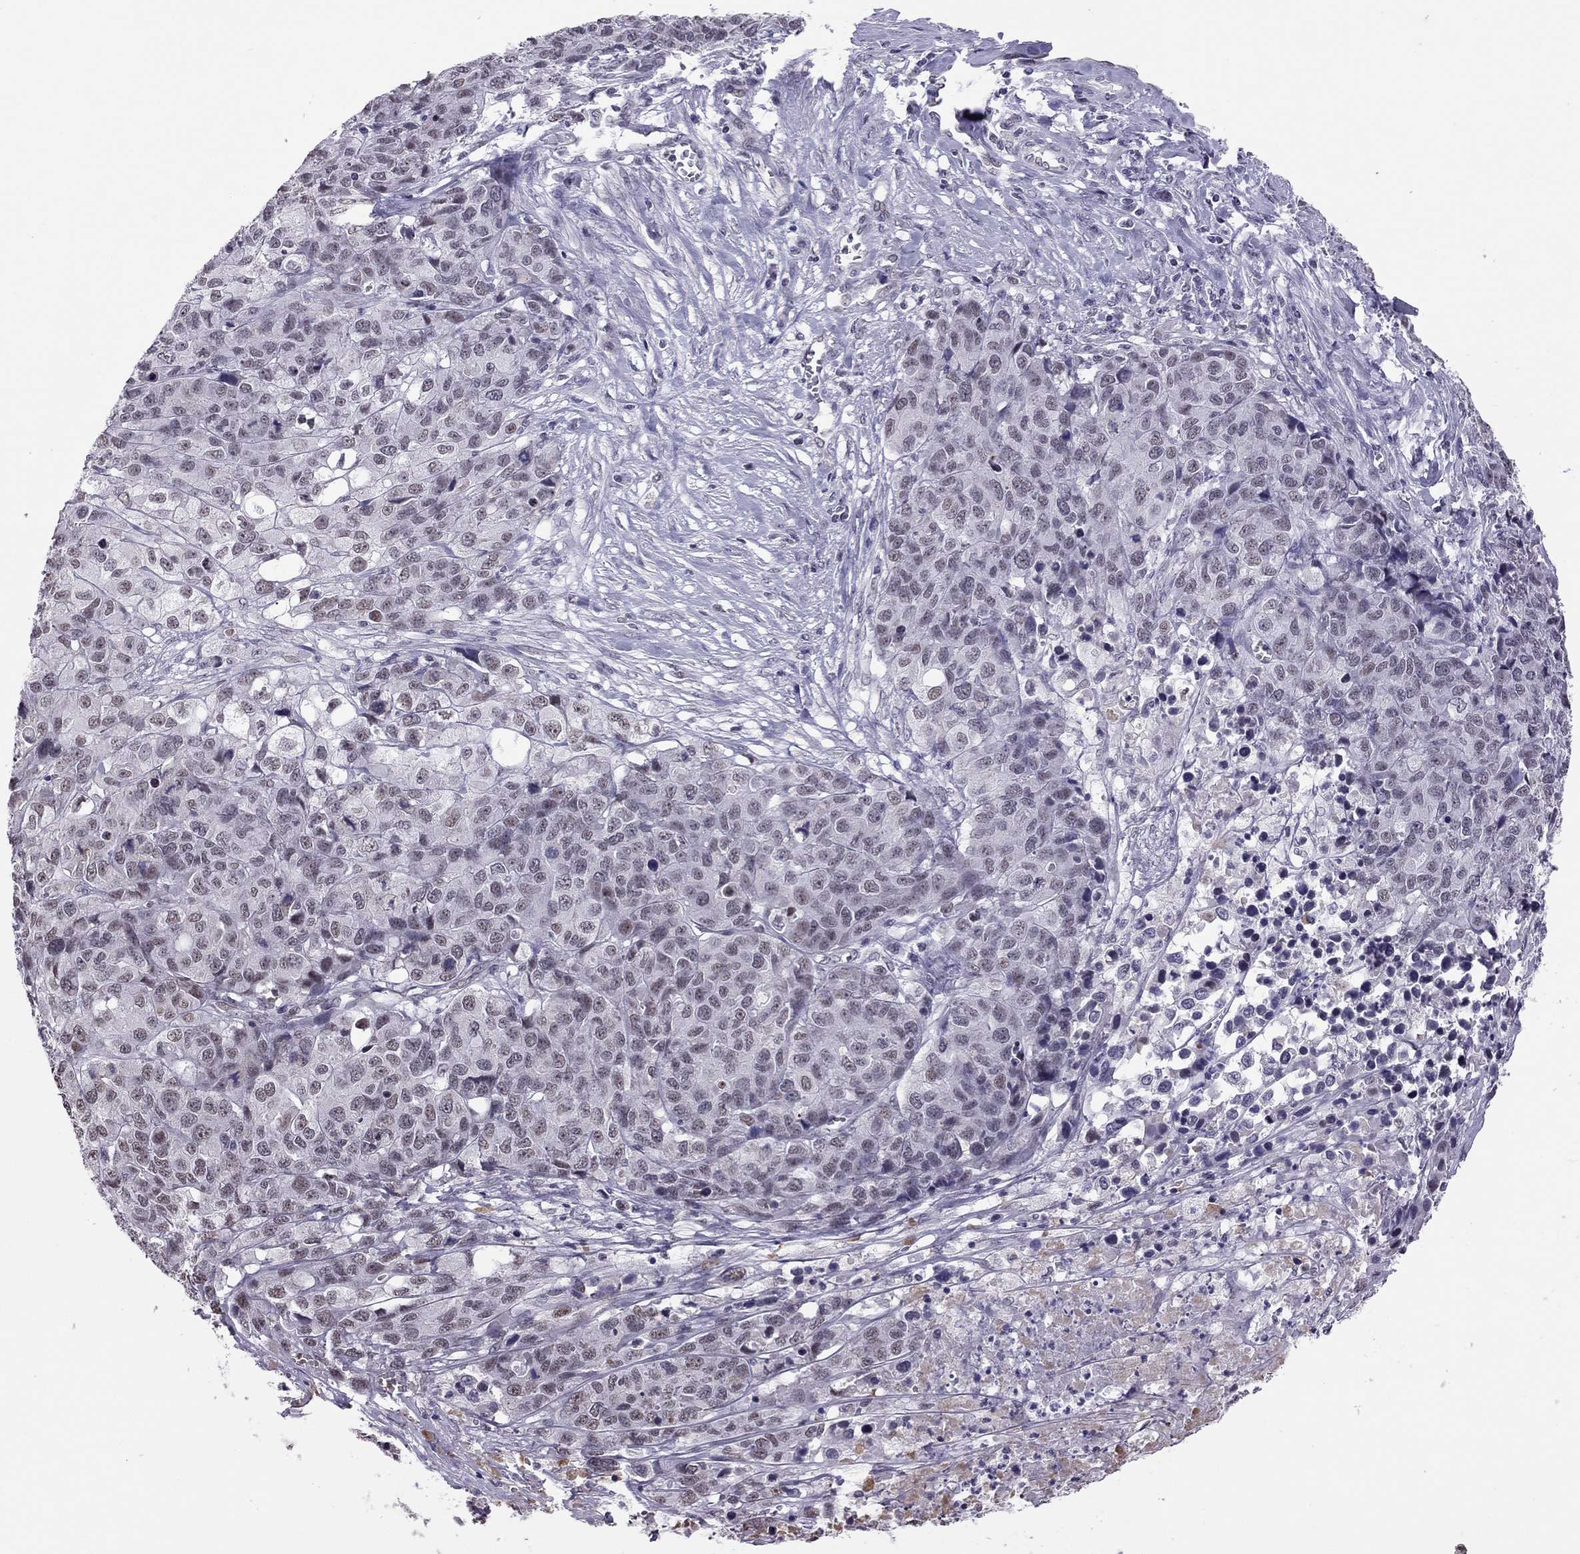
{"staining": {"intensity": "negative", "quantity": "none", "location": "none"}, "tissue": "ovarian cancer", "cell_type": "Tumor cells", "image_type": "cancer", "snomed": [{"axis": "morphology", "description": "Cystadenocarcinoma, serous, NOS"}, {"axis": "topography", "description": "Ovary"}], "caption": "There is no significant expression in tumor cells of ovarian cancer (serous cystadenocarcinoma).", "gene": "PPP1R3A", "patient": {"sex": "female", "age": 87}}